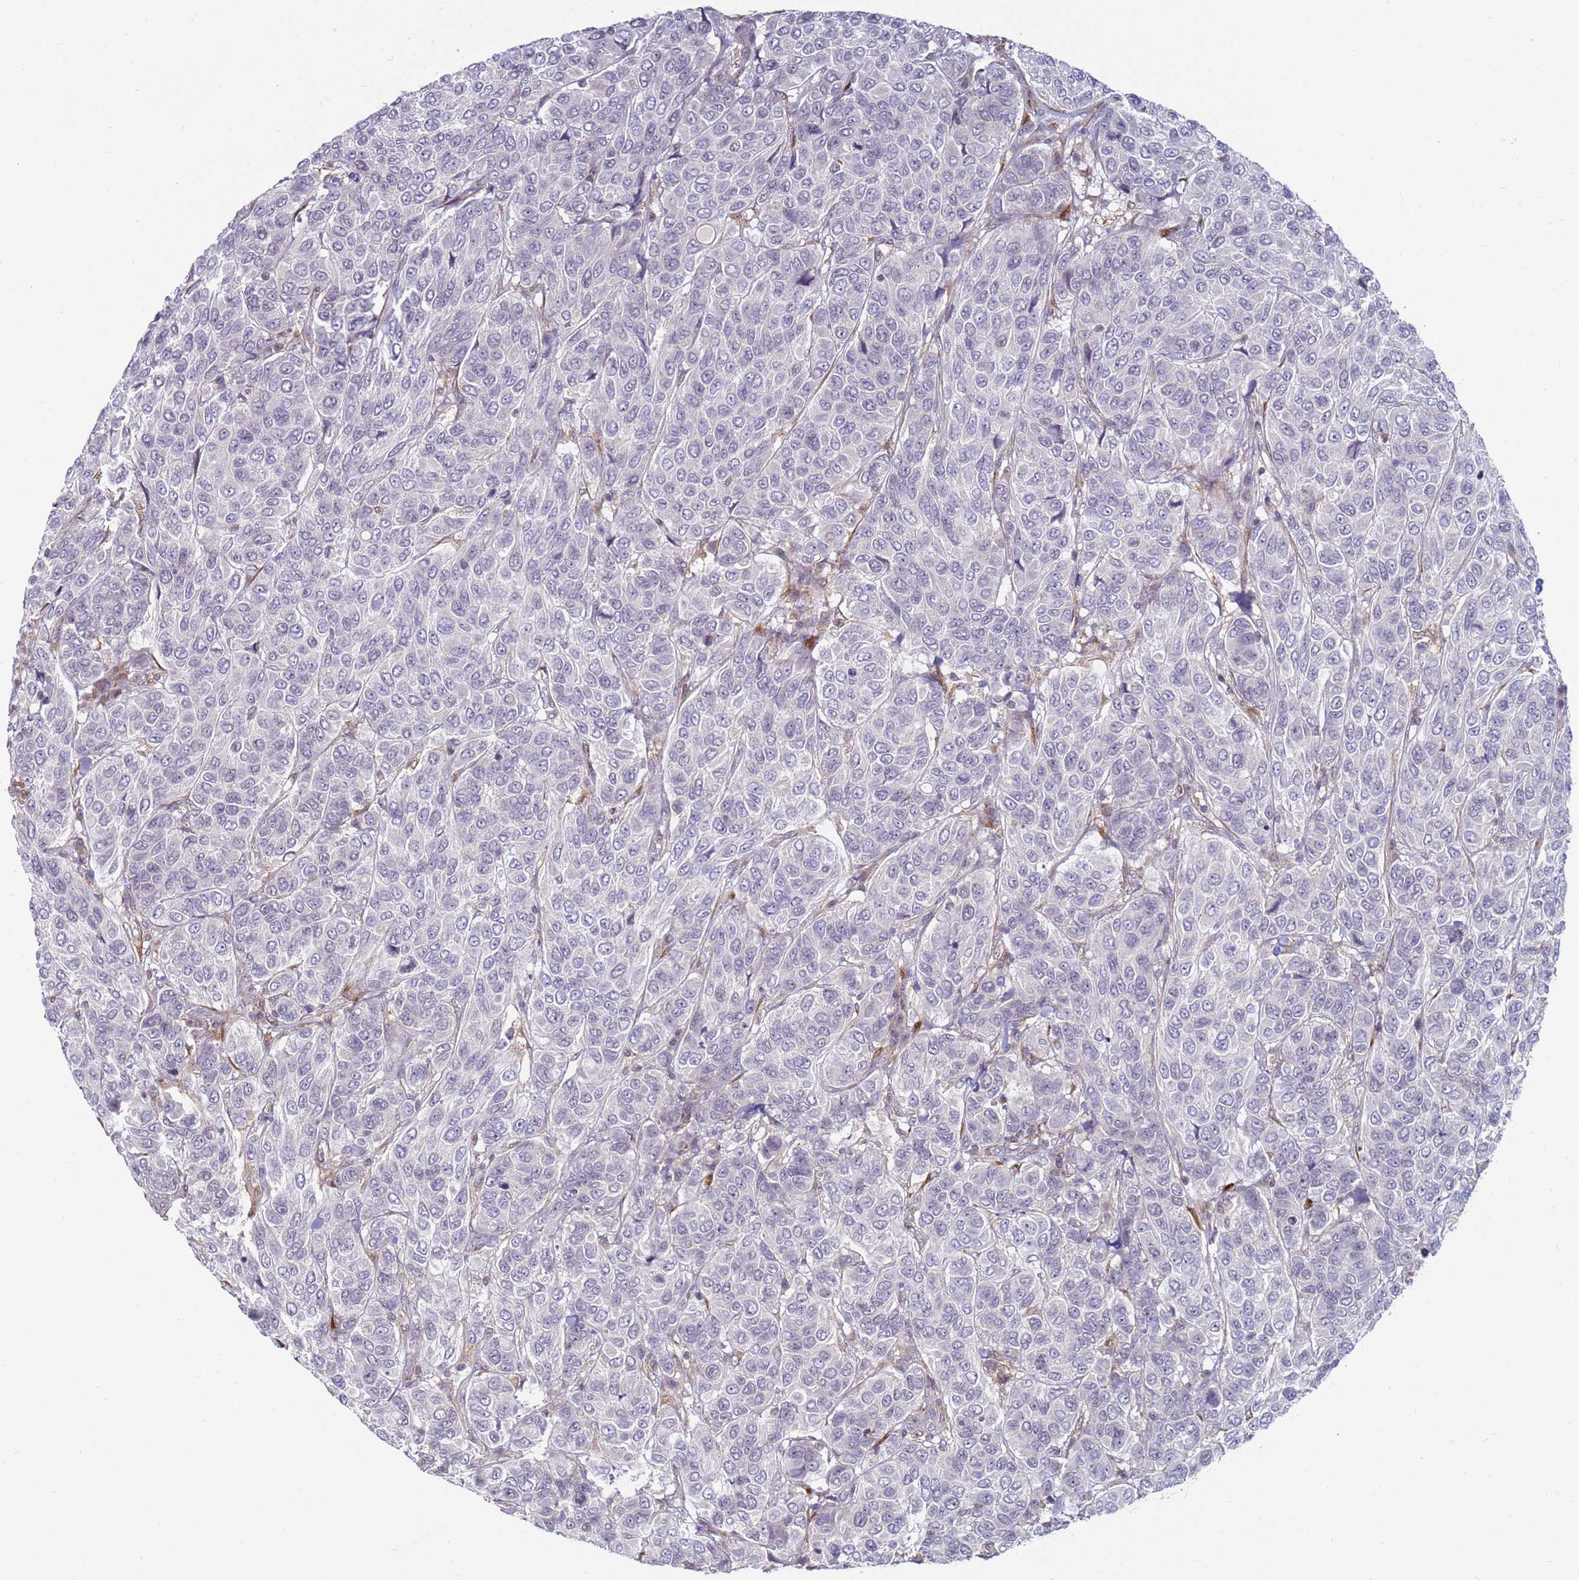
{"staining": {"intensity": "negative", "quantity": "none", "location": "none"}, "tissue": "breast cancer", "cell_type": "Tumor cells", "image_type": "cancer", "snomed": [{"axis": "morphology", "description": "Duct carcinoma"}, {"axis": "topography", "description": "Breast"}], "caption": "There is no significant staining in tumor cells of breast invasive ductal carcinoma.", "gene": "SNAPC4", "patient": {"sex": "female", "age": 55}}